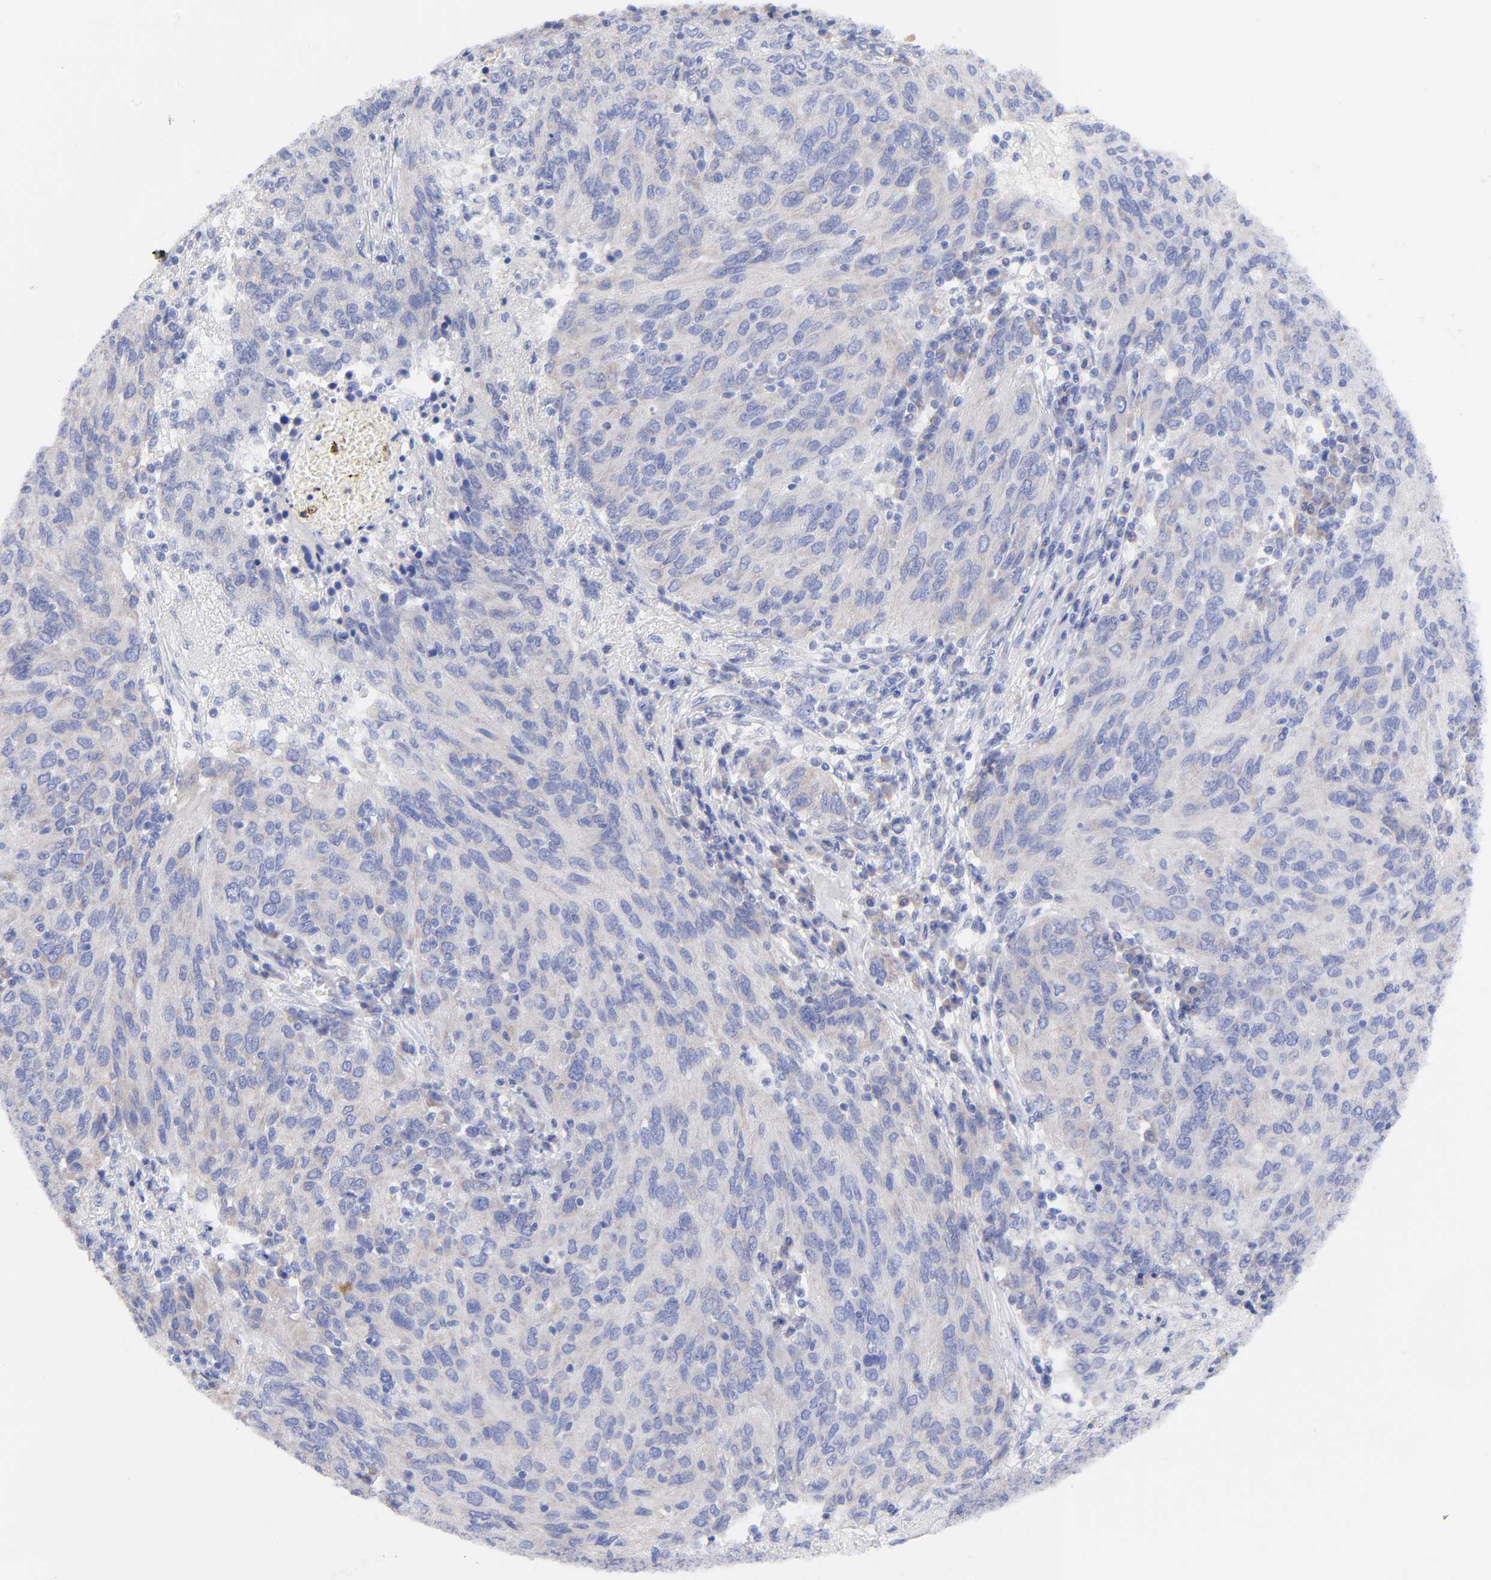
{"staining": {"intensity": "negative", "quantity": "none", "location": "none"}, "tissue": "ovarian cancer", "cell_type": "Tumor cells", "image_type": "cancer", "snomed": [{"axis": "morphology", "description": "Carcinoma, endometroid"}, {"axis": "topography", "description": "Ovary"}], "caption": "Immunohistochemistry micrograph of human endometroid carcinoma (ovarian) stained for a protein (brown), which shows no expression in tumor cells. (DAB immunohistochemistry (IHC), high magnification).", "gene": "TNFRSF13C", "patient": {"sex": "female", "age": 50}}